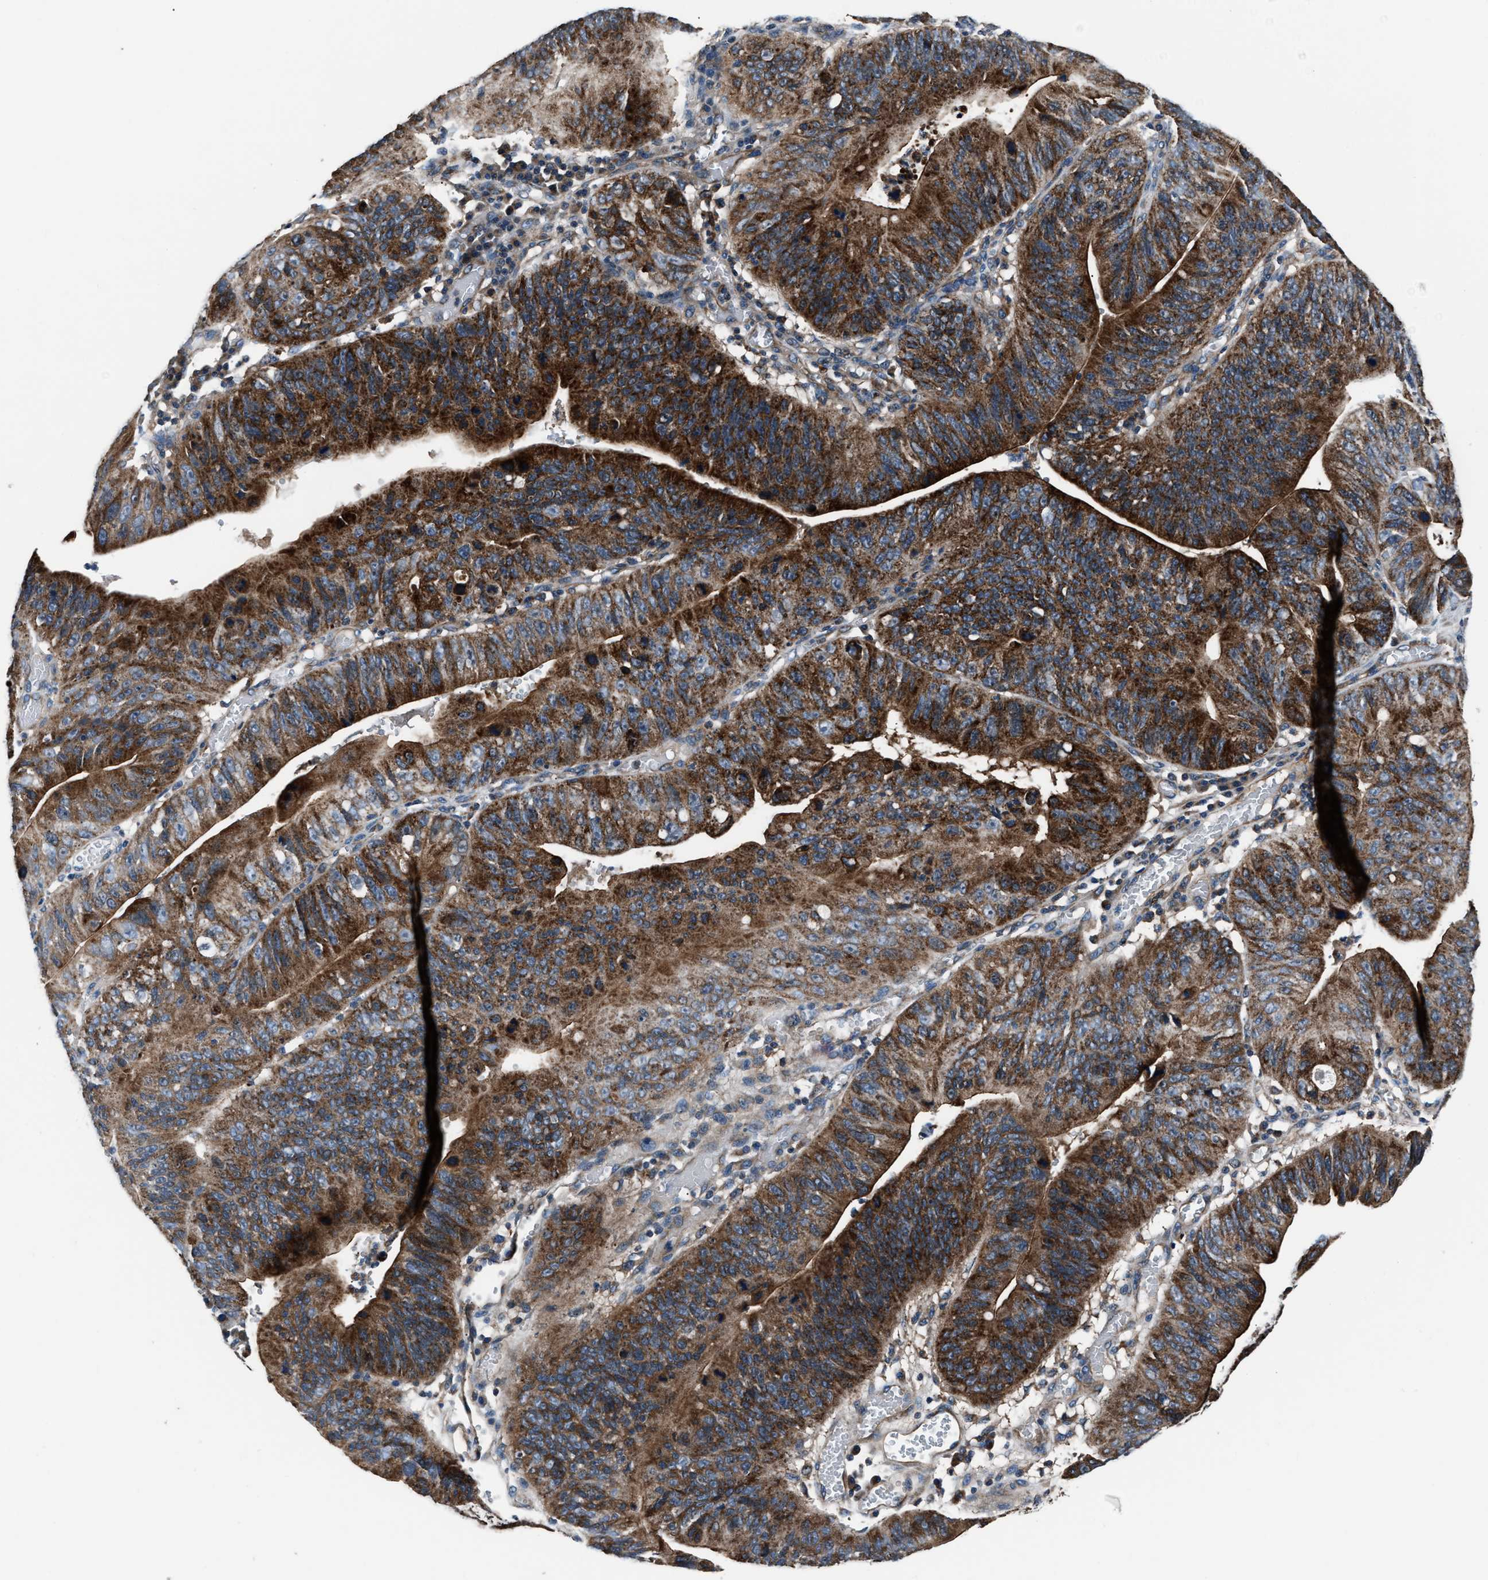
{"staining": {"intensity": "strong", "quantity": ">75%", "location": "cytoplasmic/membranous"}, "tissue": "stomach cancer", "cell_type": "Tumor cells", "image_type": "cancer", "snomed": [{"axis": "morphology", "description": "Adenocarcinoma, NOS"}, {"axis": "topography", "description": "Stomach"}], "caption": "DAB immunohistochemical staining of human stomach cancer displays strong cytoplasmic/membranous protein positivity in about >75% of tumor cells.", "gene": "GGCT", "patient": {"sex": "male", "age": 59}}